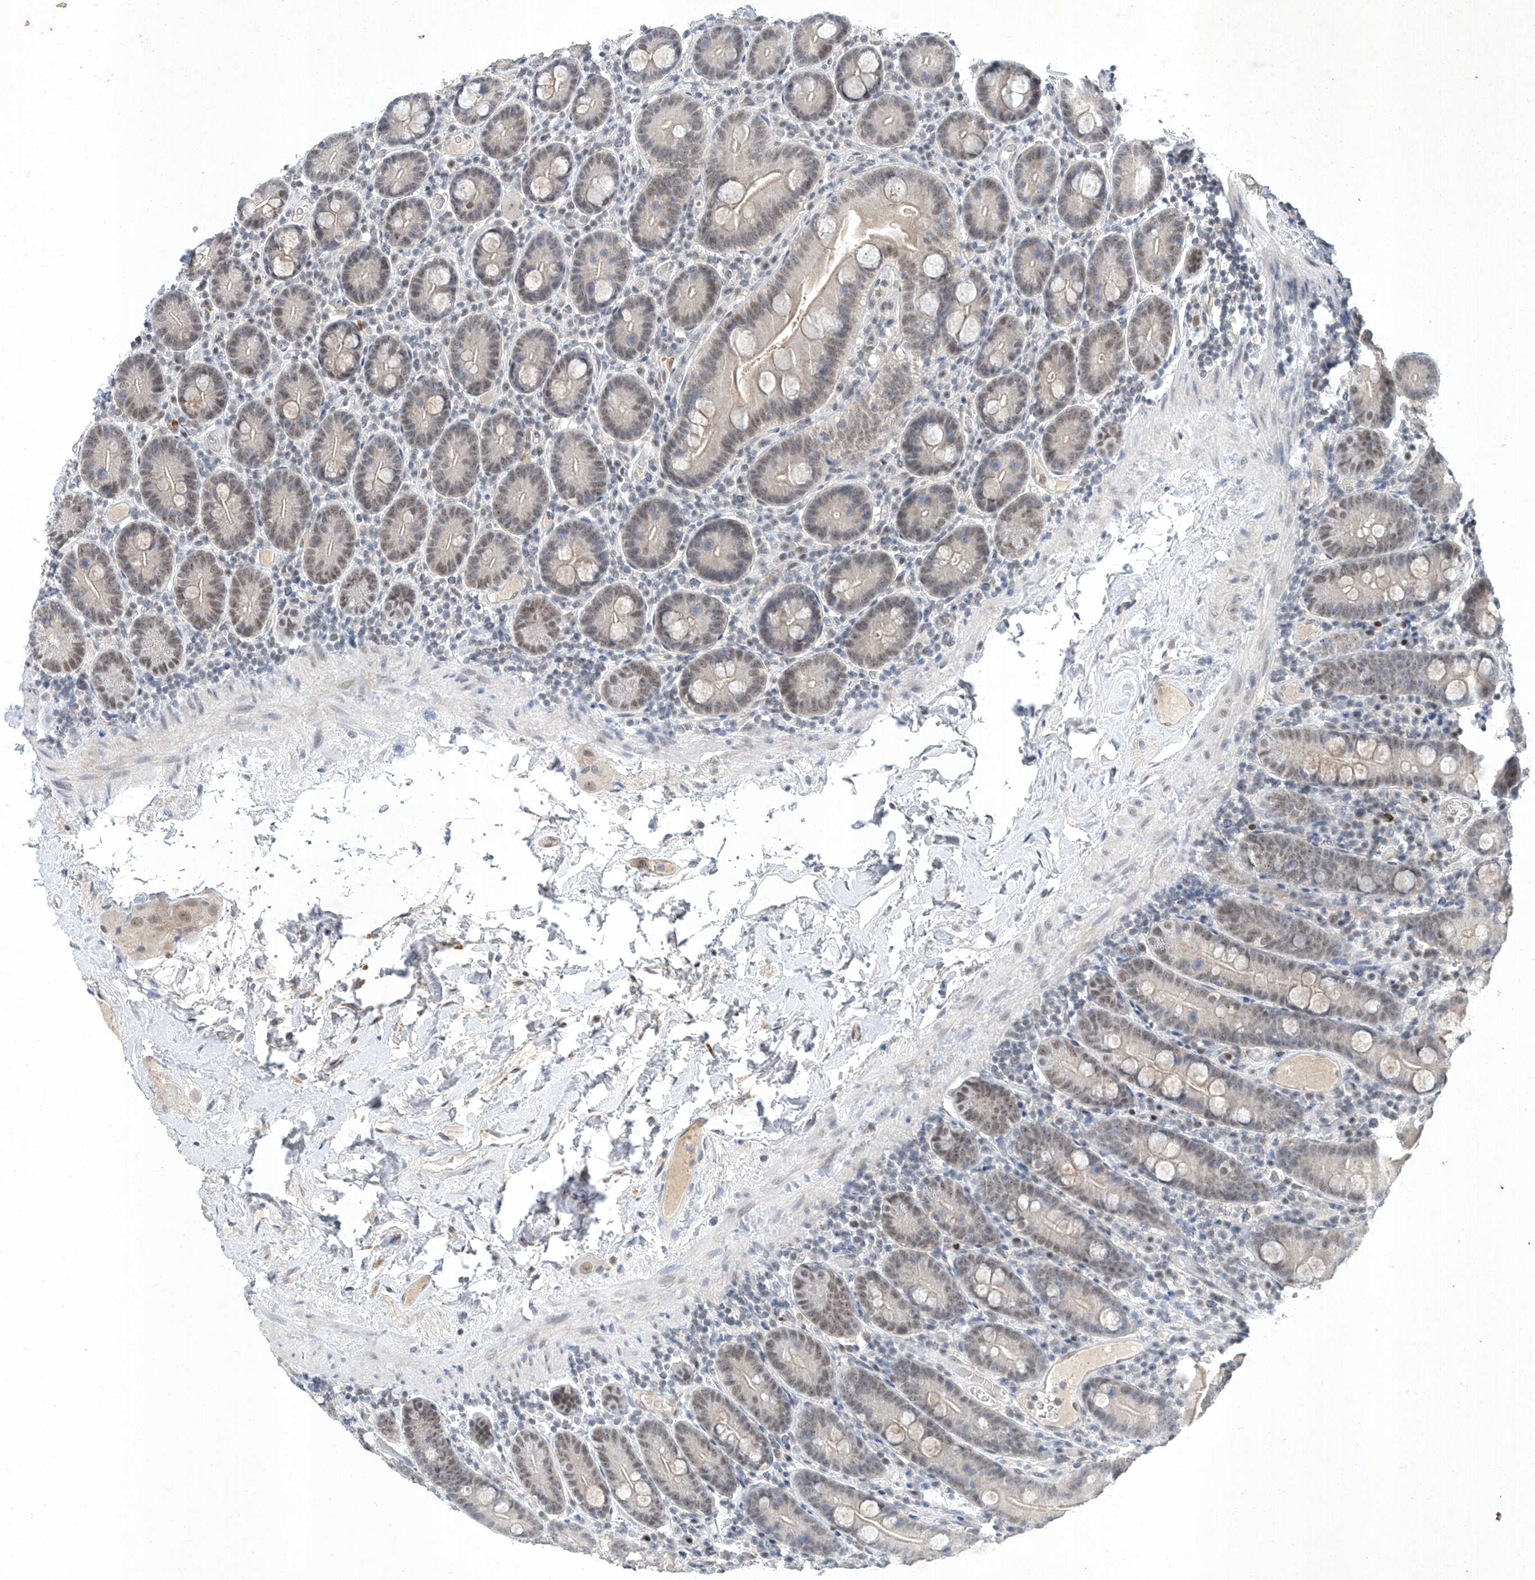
{"staining": {"intensity": "weak", "quantity": "25%-75%", "location": "cytoplasmic/membranous,nuclear"}, "tissue": "duodenum", "cell_type": "Glandular cells", "image_type": "normal", "snomed": [{"axis": "morphology", "description": "Normal tissue, NOS"}, {"axis": "topography", "description": "Duodenum"}], "caption": "A brown stain shows weak cytoplasmic/membranous,nuclear staining of a protein in glandular cells of unremarkable human duodenum. The protein of interest is stained brown, and the nuclei are stained in blue (DAB (3,3'-diaminobenzidine) IHC with brightfield microscopy, high magnification).", "gene": "TAF8", "patient": {"sex": "male", "age": 55}}